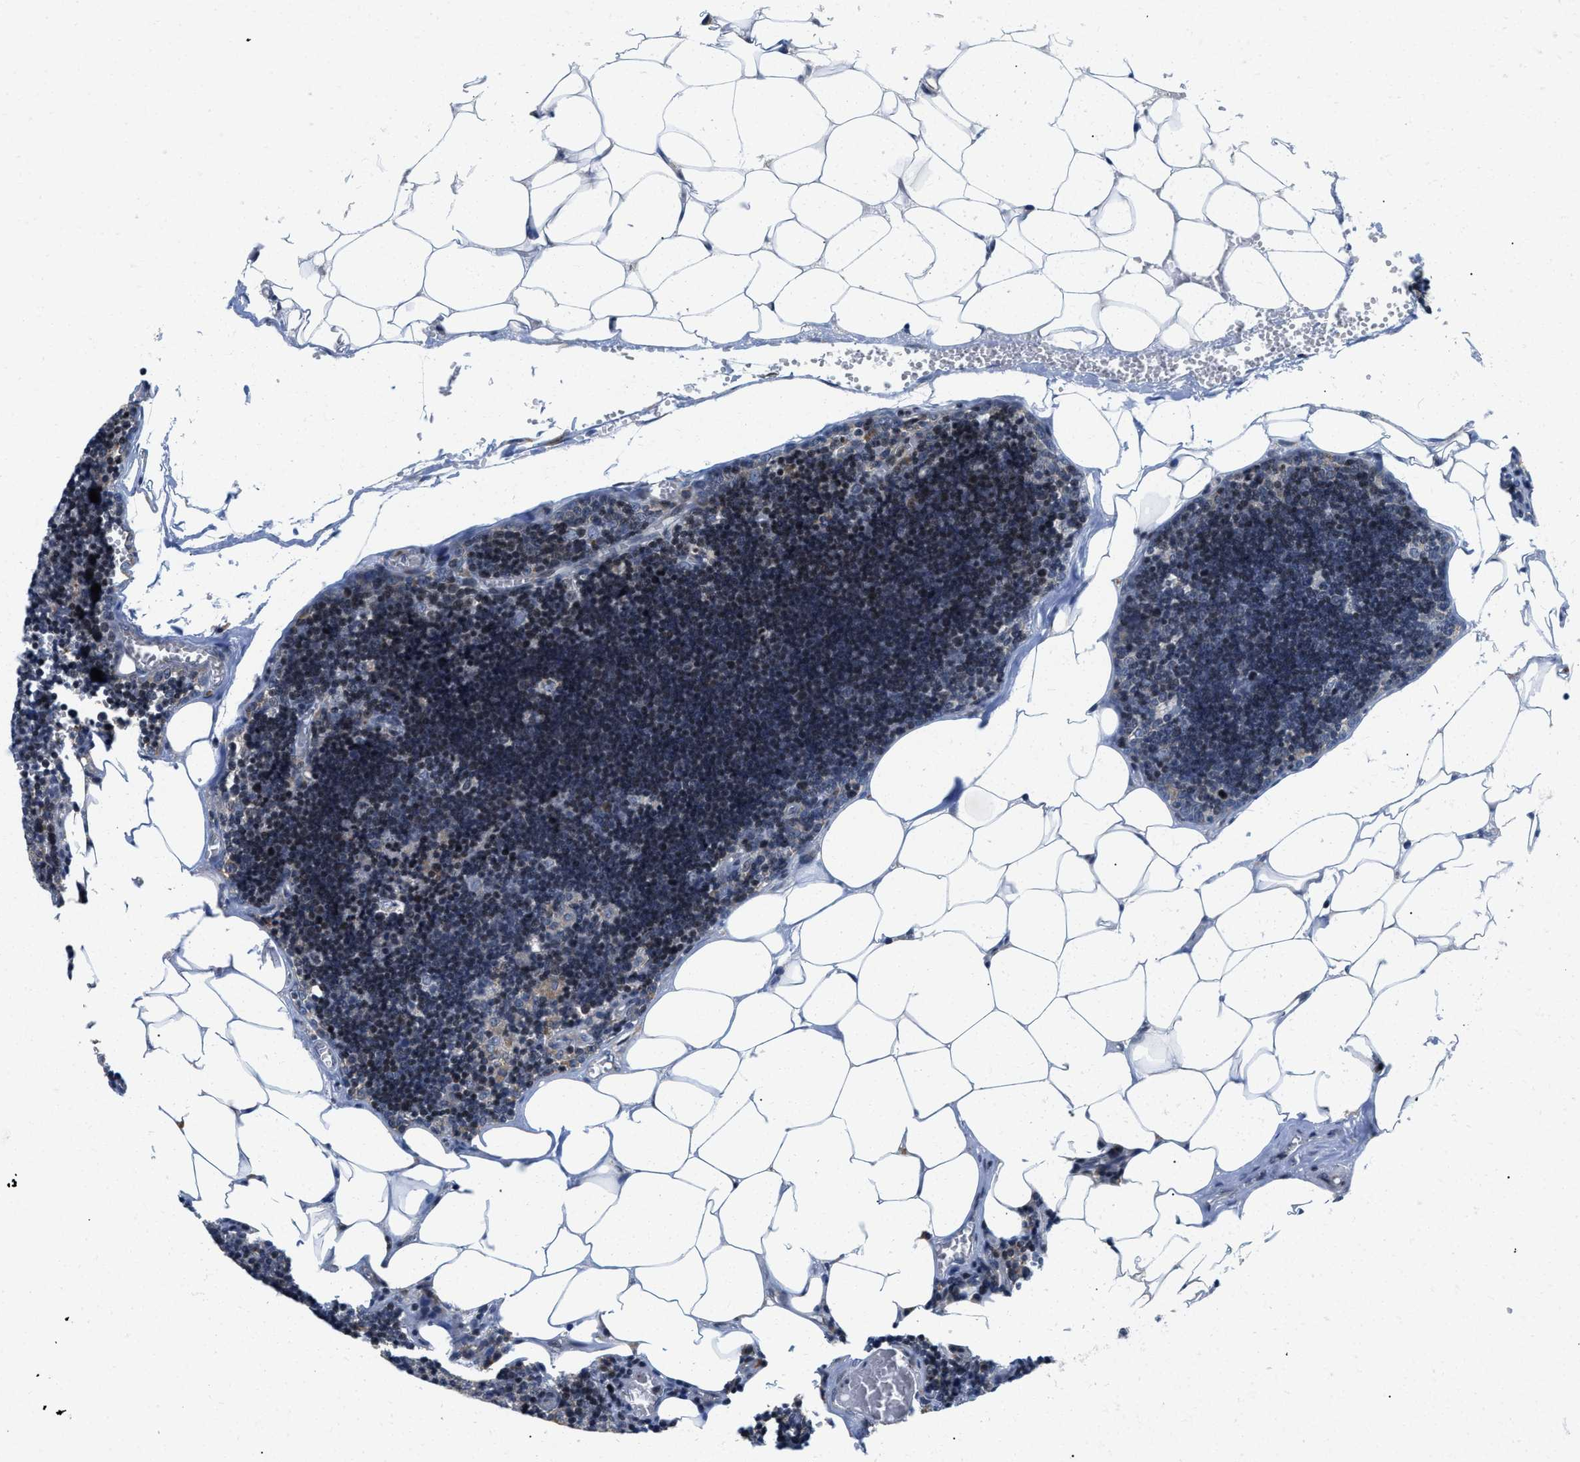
{"staining": {"intensity": "moderate", "quantity": "25%-75%", "location": "cytoplasmic/membranous"}, "tissue": "lymph node", "cell_type": "Germinal center cells", "image_type": "normal", "snomed": [{"axis": "morphology", "description": "Normal tissue, NOS"}, {"axis": "topography", "description": "Lymph node"}], "caption": "A micrograph of lymph node stained for a protein displays moderate cytoplasmic/membranous brown staining in germinal center cells.", "gene": "IKBKE", "patient": {"sex": "male", "age": 33}}